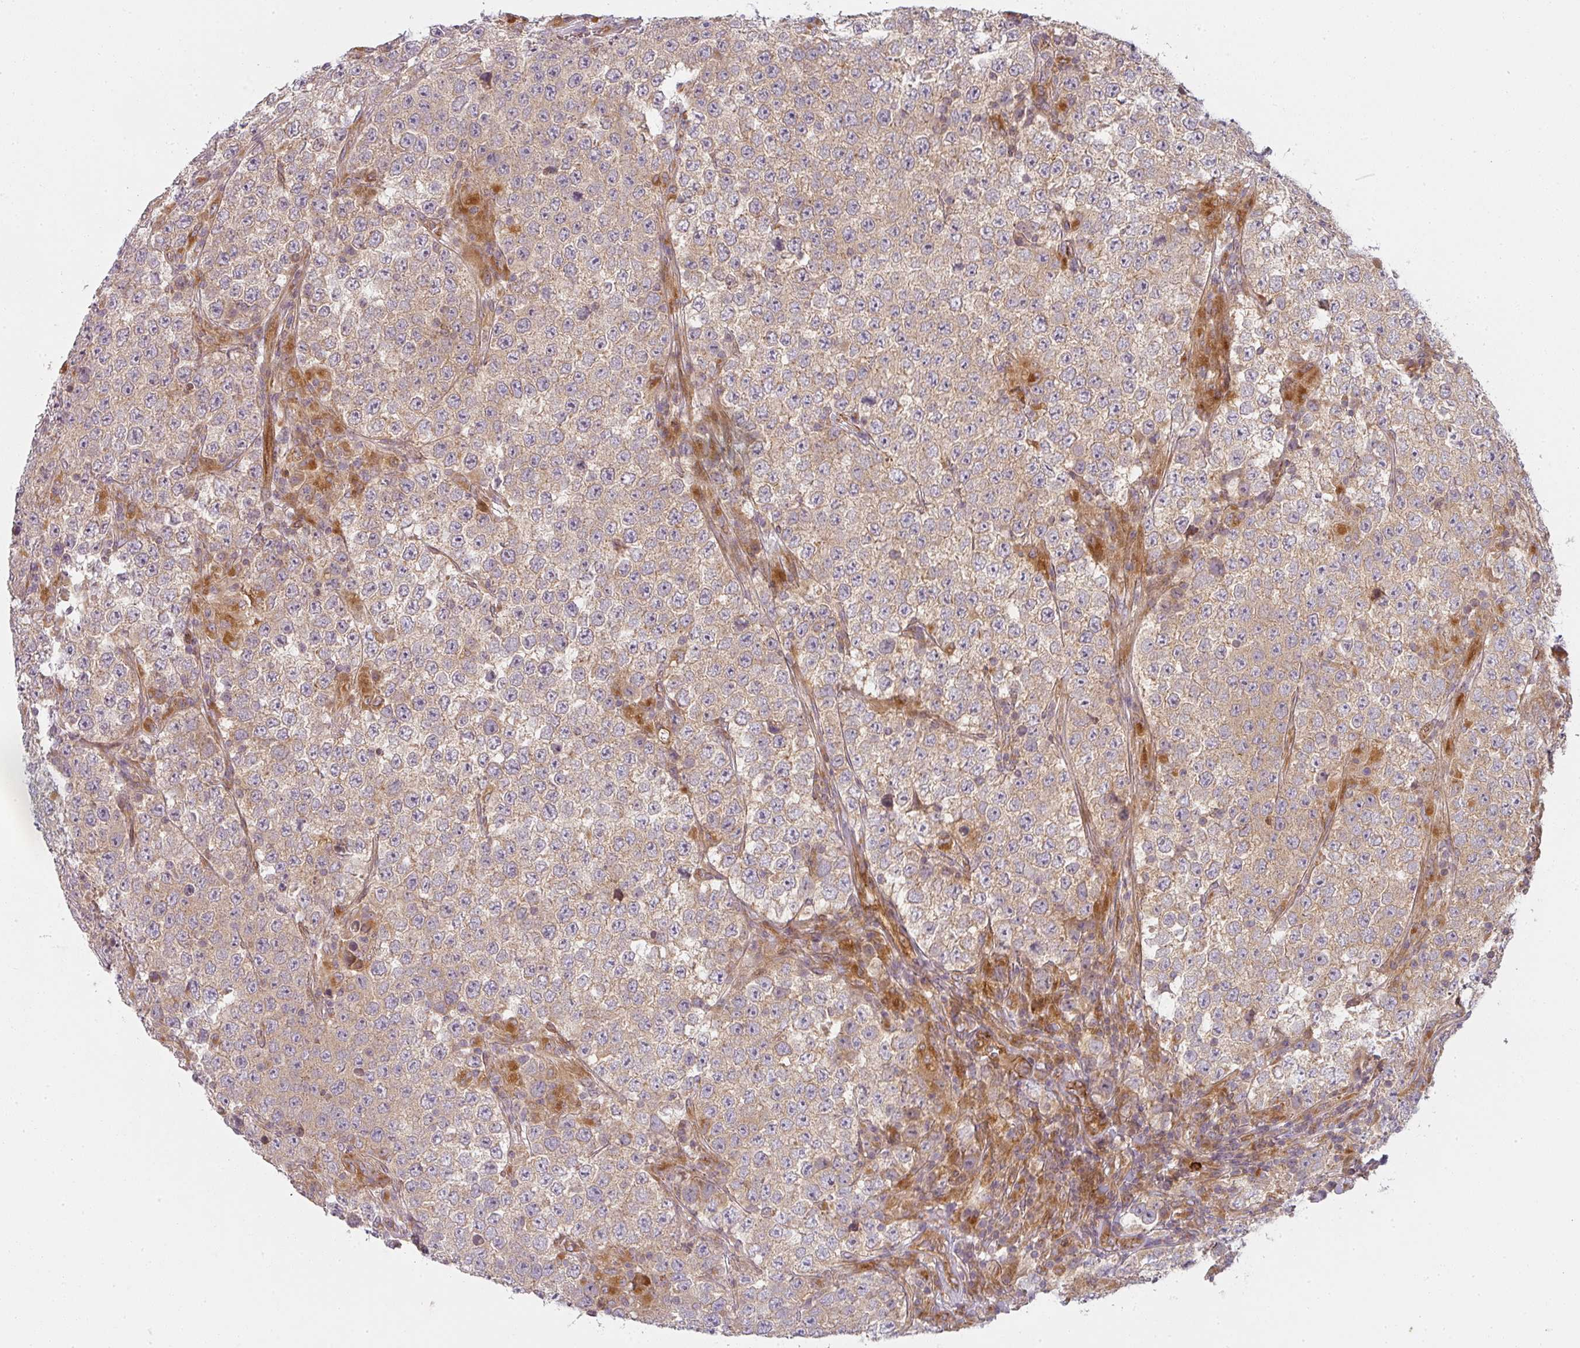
{"staining": {"intensity": "weak", "quantity": "25%-75%", "location": "cytoplasmic/membranous"}, "tissue": "testis cancer", "cell_type": "Tumor cells", "image_type": "cancer", "snomed": [{"axis": "morphology", "description": "Normal tissue, NOS"}, {"axis": "morphology", "description": "Urothelial carcinoma, High grade"}, {"axis": "morphology", "description": "Seminoma, NOS"}, {"axis": "morphology", "description": "Carcinoma, Embryonal, NOS"}, {"axis": "topography", "description": "Urinary bladder"}, {"axis": "topography", "description": "Testis"}], "caption": "The image reveals staining of testis seminoma, revealing weak cytoplasmic/membranous protein staining (brown color) within tumor cells. The staining was performed using DAB (3,3'-diaminobenzidine), with brown indicating positive protein expression. Nuclei are stained blue with hematoxylin.", "gene": "CNOT1", "patient": {"sex": "male", "age": 41}}